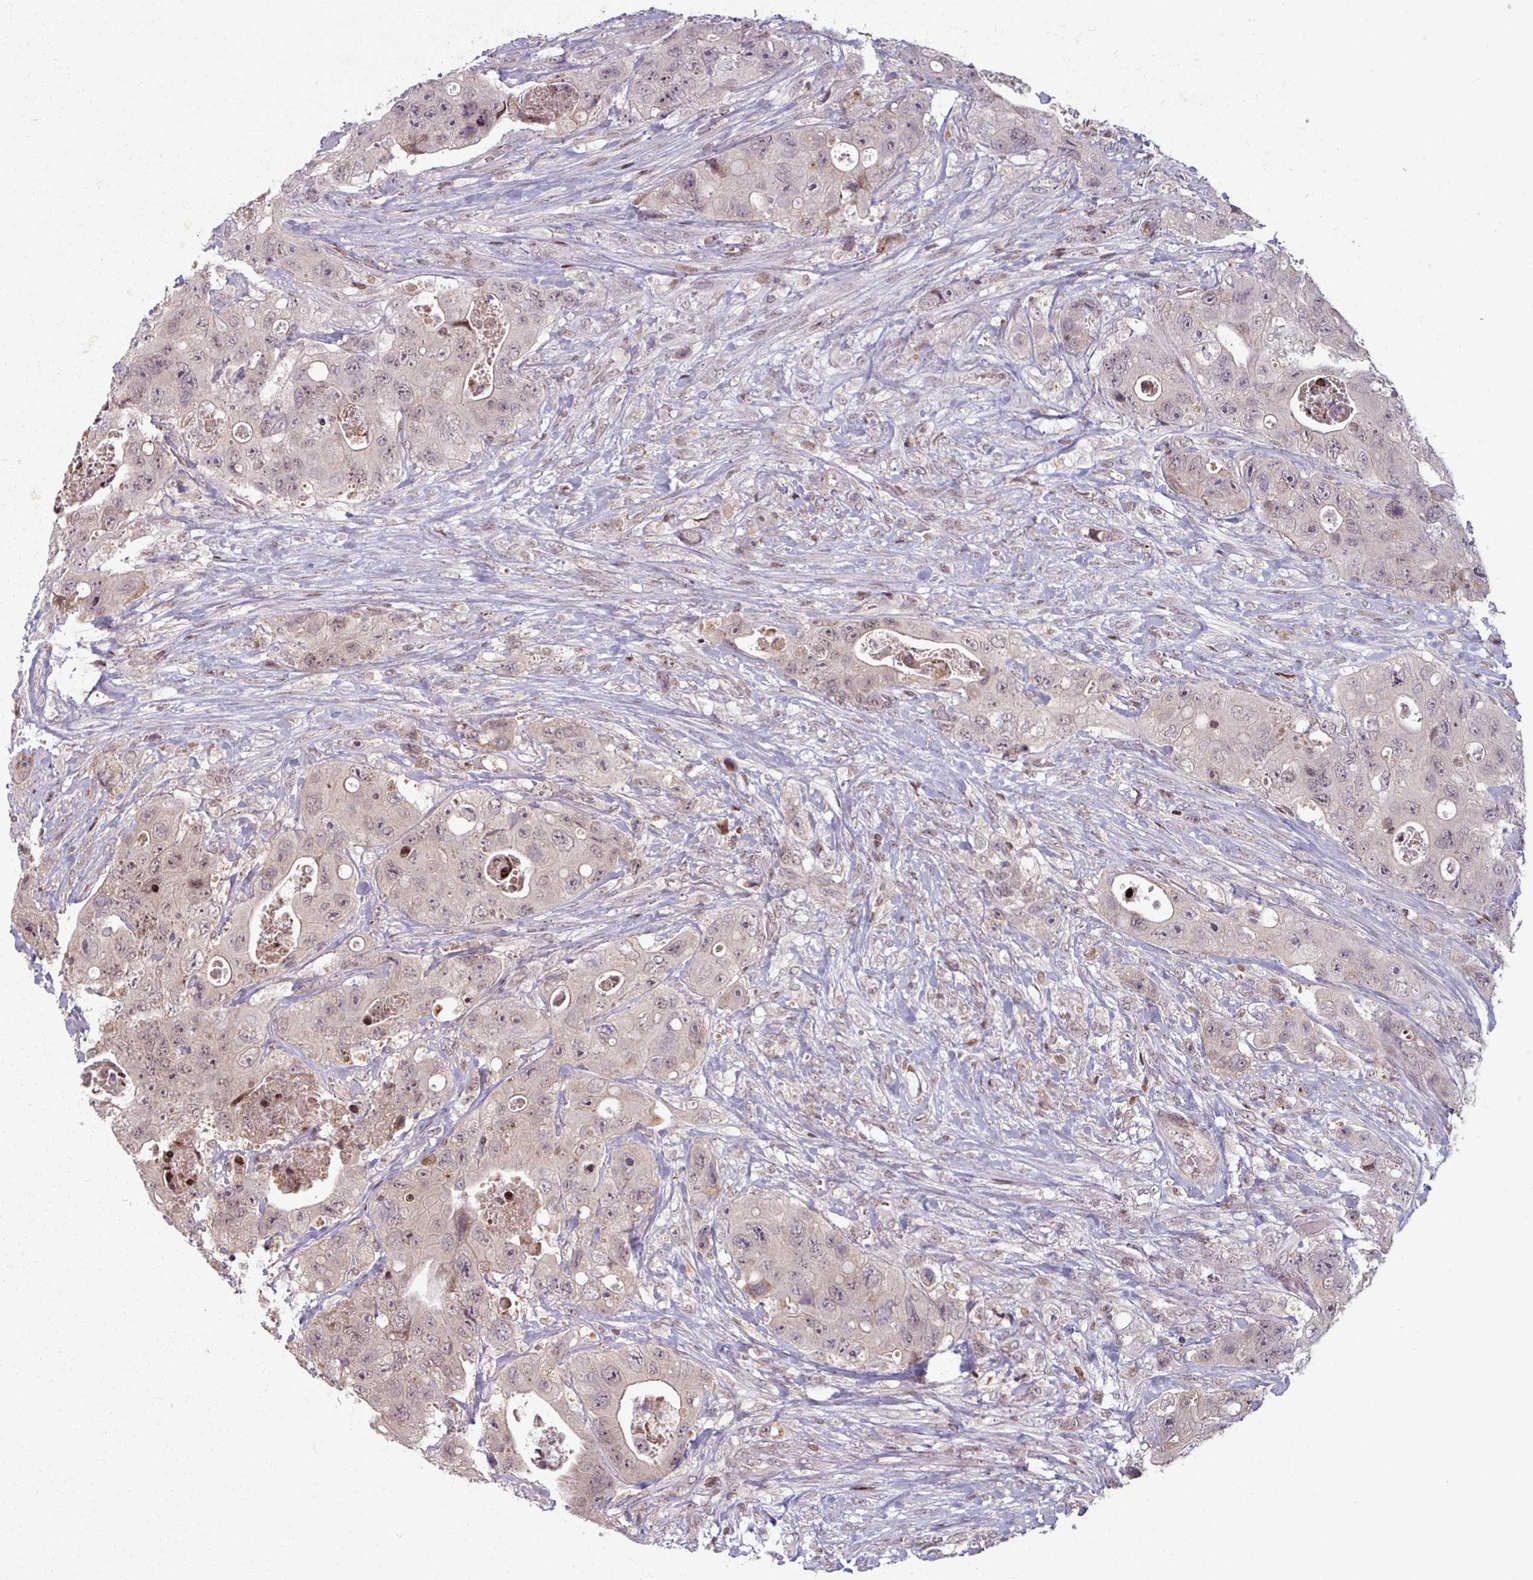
{"staining": {"intensity": "weak", "quantity": "25%-75%", "location": "nuclear"}, "tissue": "colorectal cancer", "cell_type": "Tumor cells", "image_type": "cancer", "snomed": [{"axis": "morphology", "description": "Adenocarcinoma, NOS"}, {"axis": "topography", "description": "Colon"}], "caption": "Human colorectal cancer (adenocarcinoma) stained for a protein (brown) shows weak nuclear positive staining in approximately 25%-75% of tumor cells.", "gene": "NCOR1", "patient": {"sex": "female", "age": 46}}